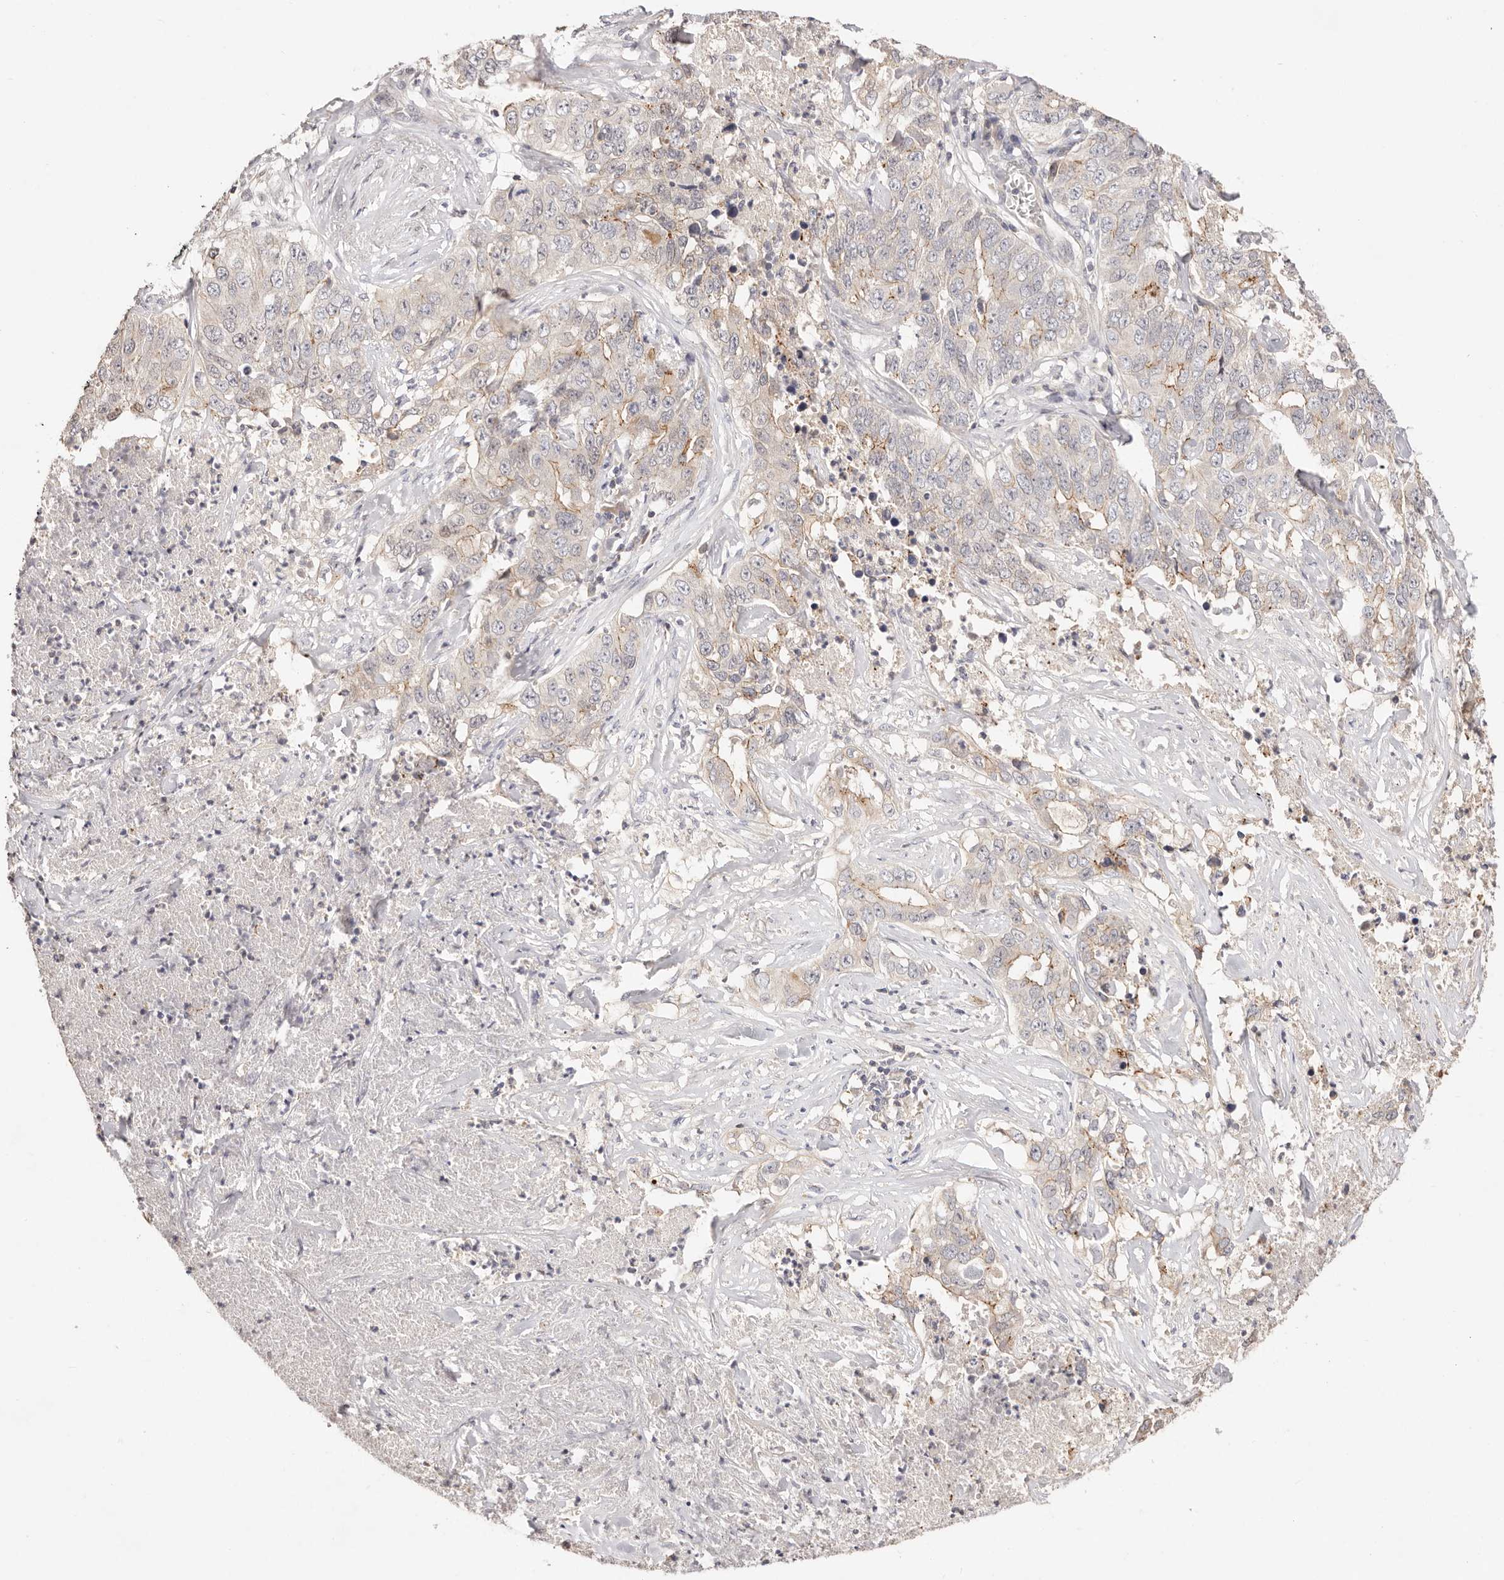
{"staining": {"intensity": "weak", "quantity": "<25%", "location": "cytoplasmic/membranous"}, "tissue": "lung cancer", "cell_type": "Tumor cells", "image_type": "cancer", "snomed": [{"axis": "morphology", "description": "Adenocarcinoma, NOS"}, {"axis": "topography", "description": "Lung"}], "caption": "This is an IHC image of lung cancer (adenocarcinoma). There is no positivity in tumor cells.", "gene": "CXADR", "patient": {"sex": "female", "age": 51}}